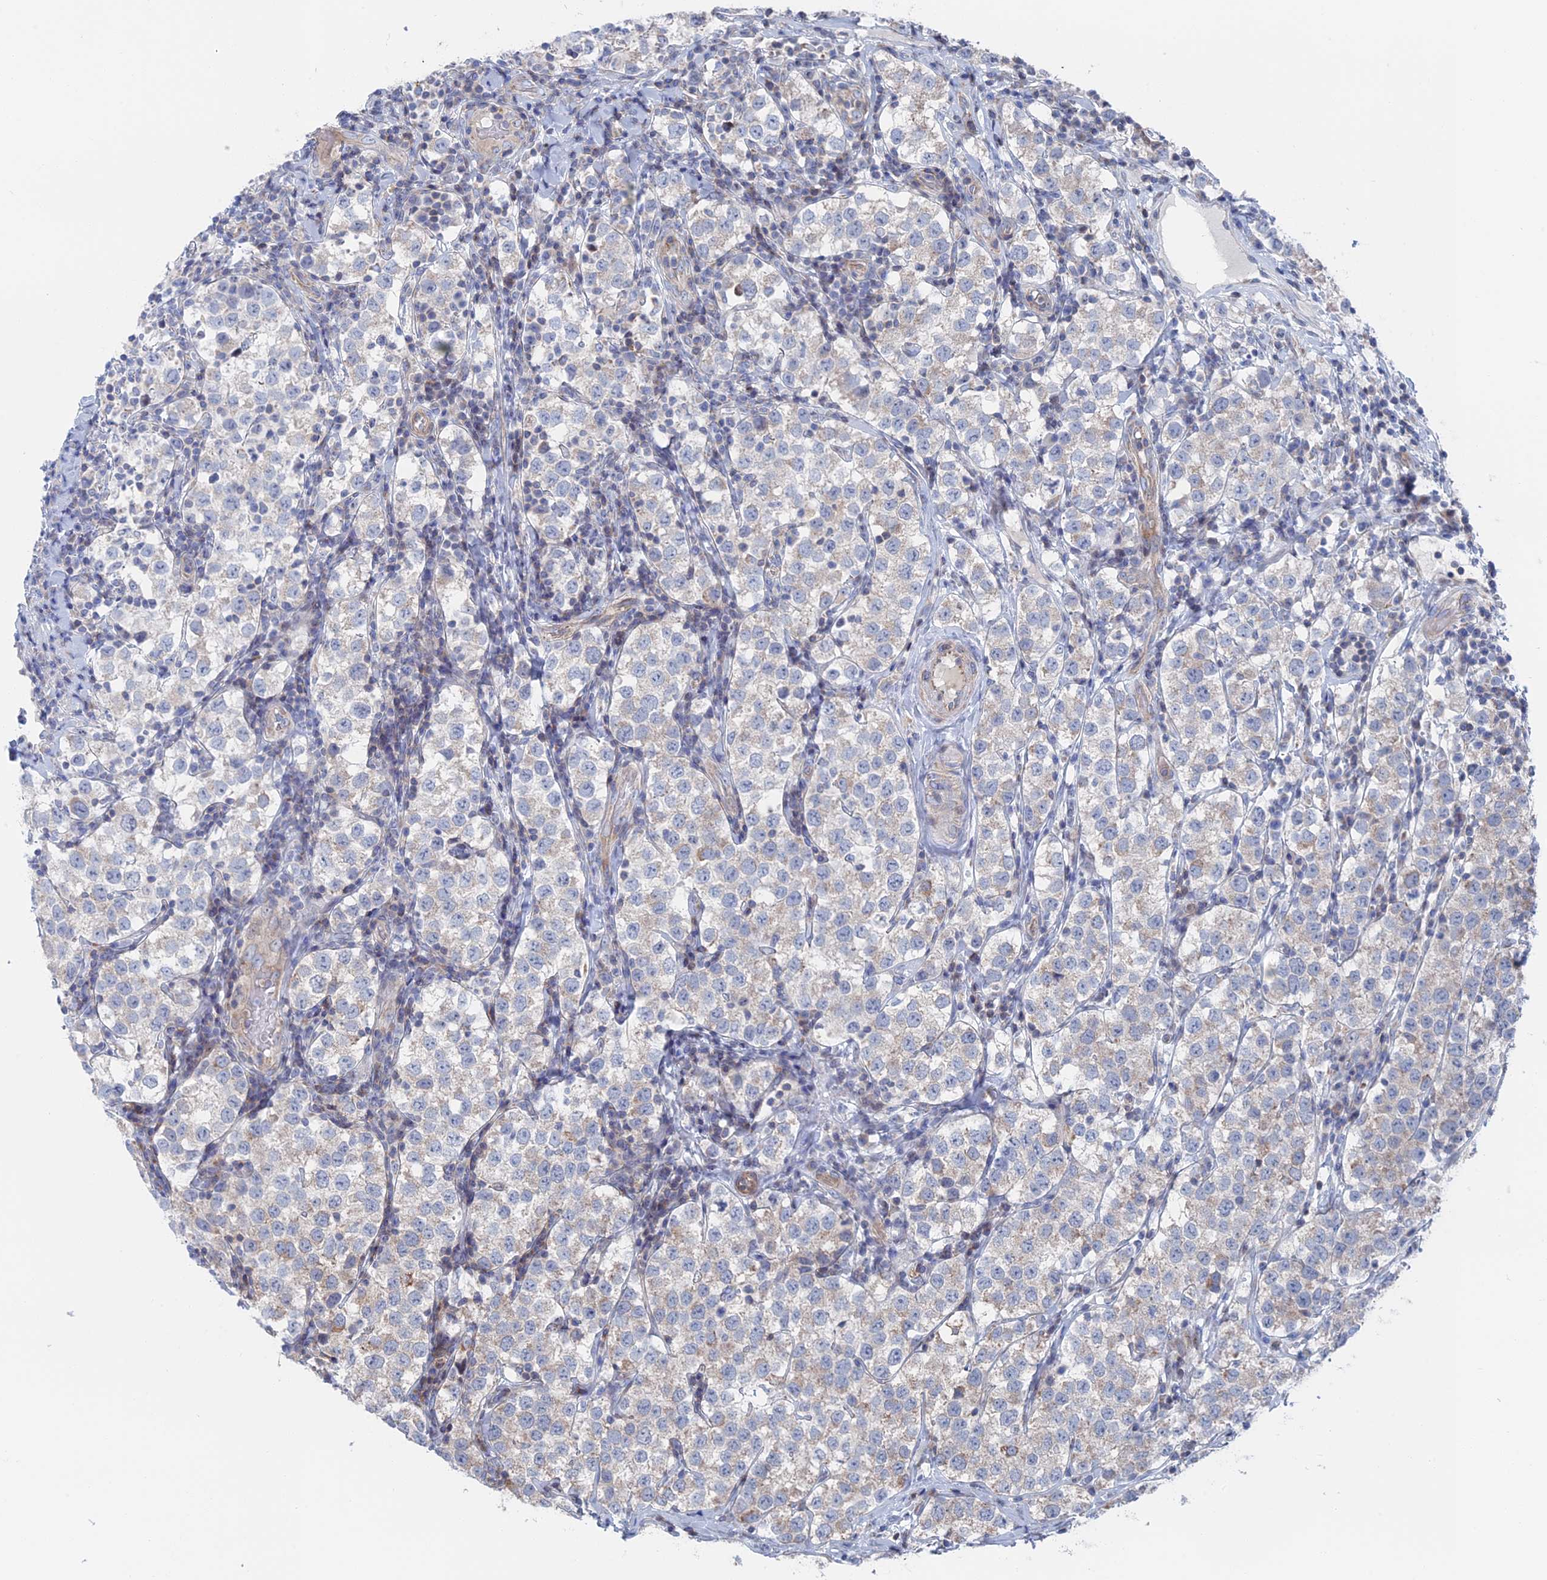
{"staining": {"intensity": "weak", "quantity": "<25%", "location": "cytoplasmic/membranous"}, "tissue": "testis cancer", "cell_type": "Tumor cells", "image_type": "cancer", "snomed": [{"axis": "morphology", "description": "Seminoma, NOS"}, {"axis": "topography", "description": "Testis"}], "caption": "Immunohistochemistry micrograph of human testis cancer stained for a protein (brown), which reveals no expression in tumor cells.", "gene": "IL7", "patient": {"sex": "male", "age": 34}}